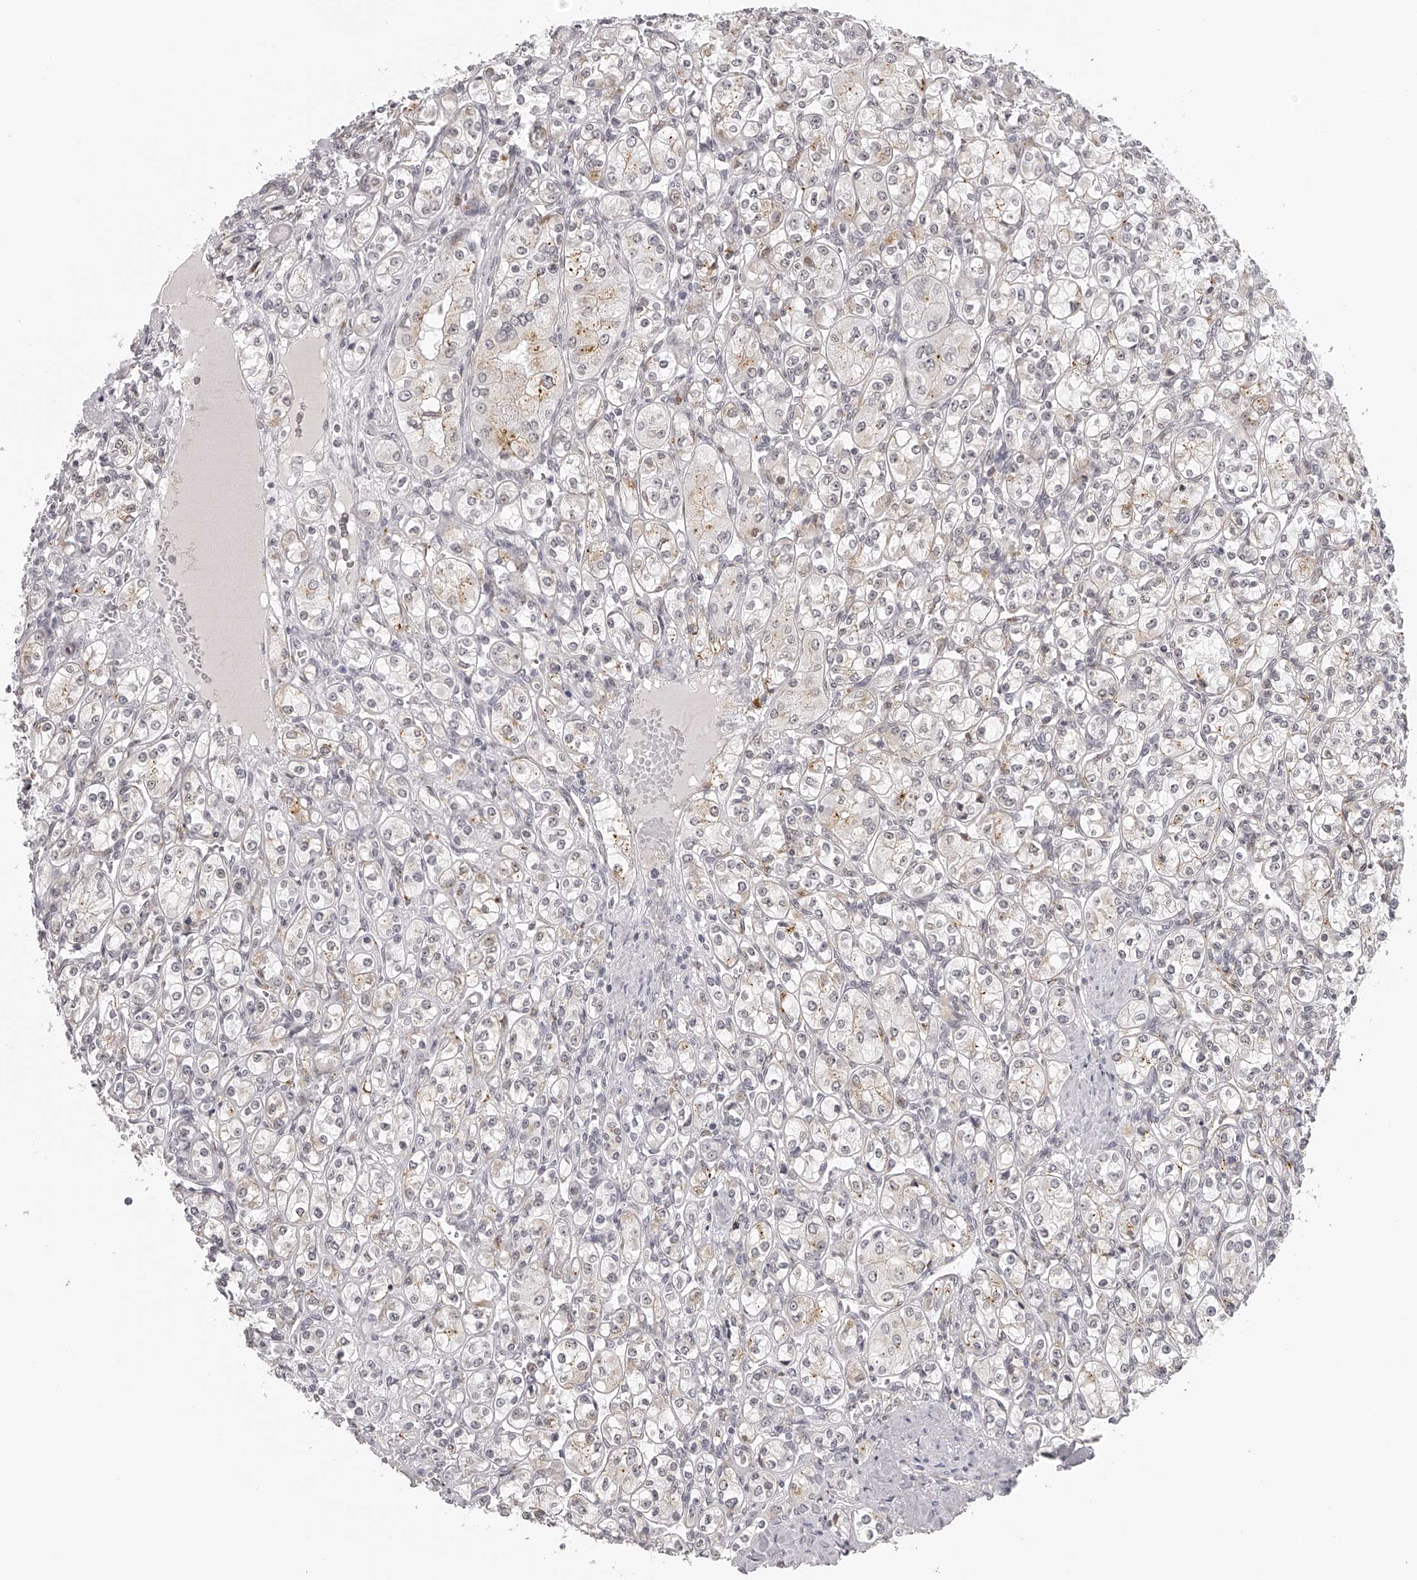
{"staining": {"intensity": "weak", "quantity": "<25%", "location": "cytoplasmic/membranous"}, "tissue": "renal cancer", "cell_type": "Tumor cells", "image_type": "cancer", "snomed": [{"axis": "morphology", "description": "Adenocarcinoma, NOS"}, {"axis": "topography", "description": "Kidney"}], "caption": "Protein analysis of renal cancer (adenocarcinoma) demonstrates no significant expression in tumor cells.", "gene": "RNF220", "patient": {"sex": "male", "age": 77}}